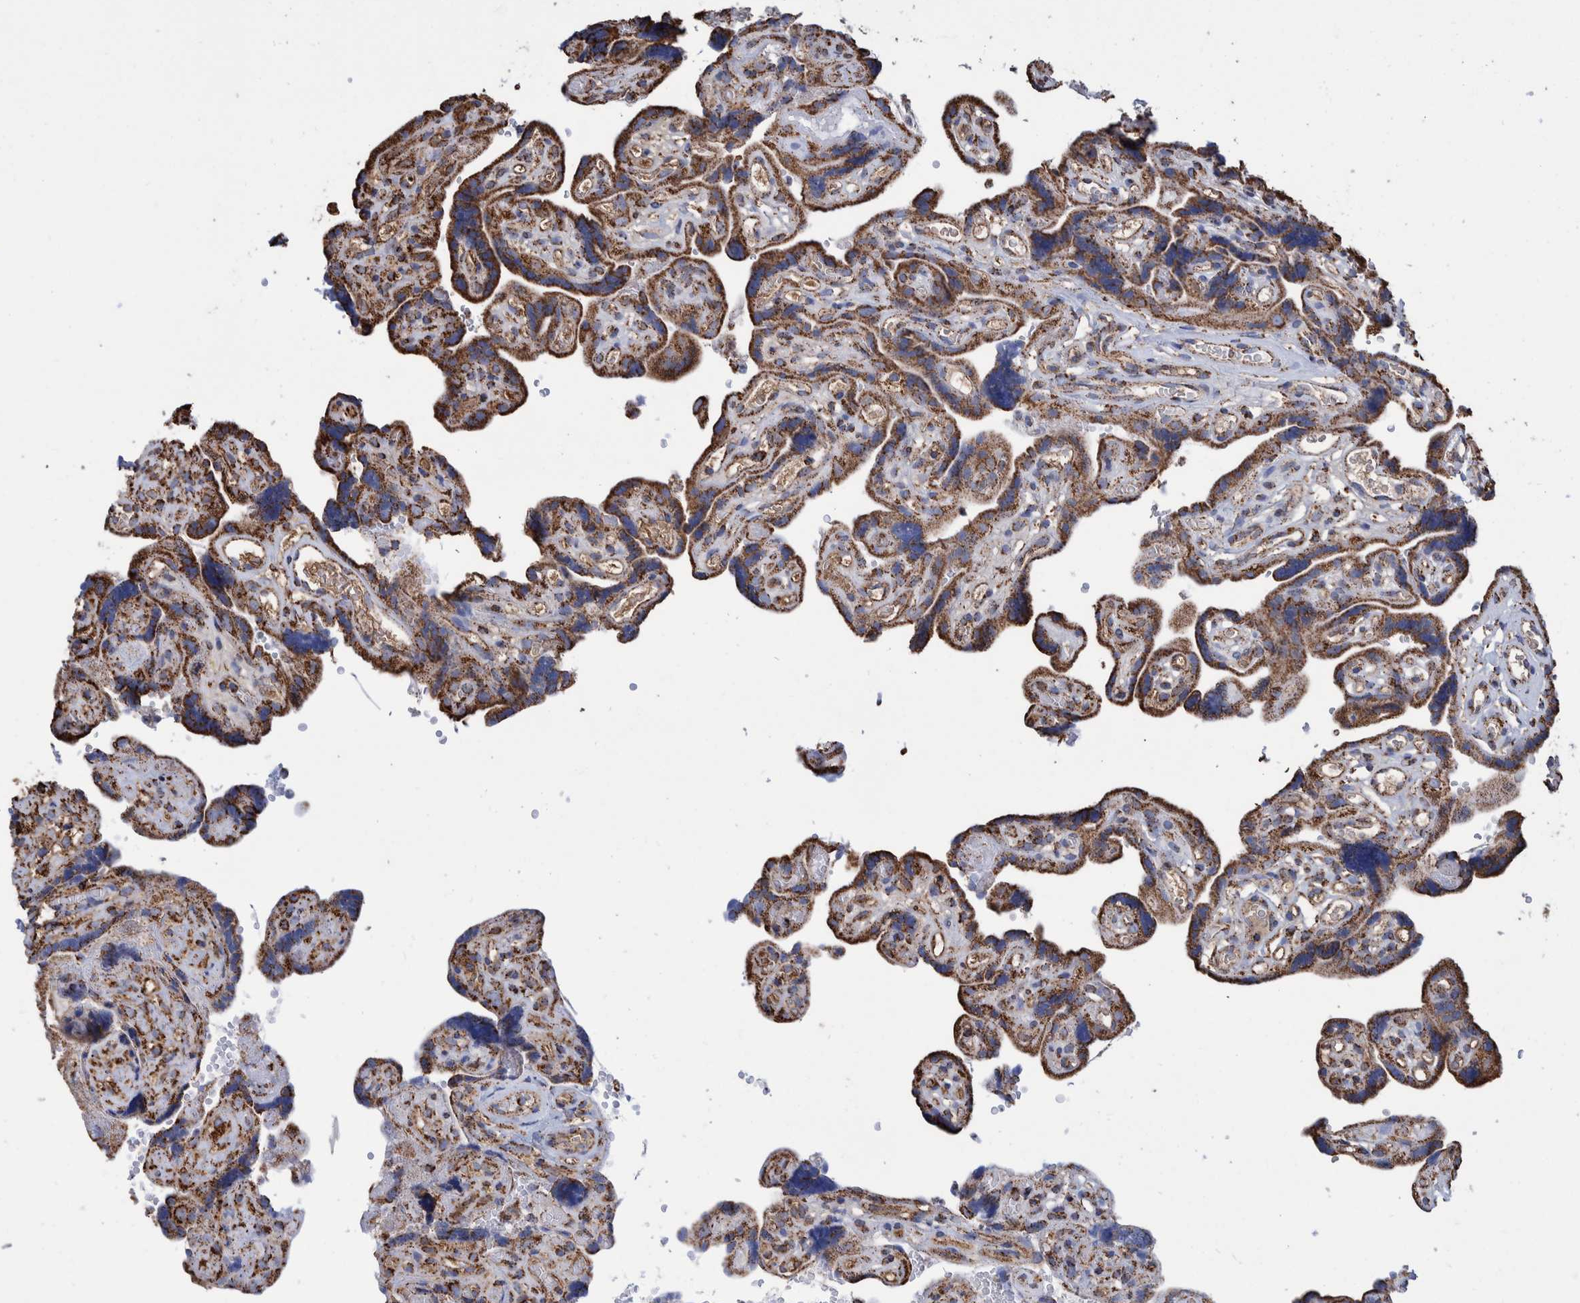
{"staining": {"intensity": "strong", "quantity": ">75%", "location": "cytoplasmic/membranous"}, "tissue": "placenta", "cell_type": "Decidual cells", "image_type": "normal", "snomed": [{"axis": "morphology", "description": "Normal tissue, NOS"}, {"axis": "topography", "description": "Placenta"}], "caption": "Immunohistochemical staining of benign placenta displays strong cytoplasmic/membranous protein expression in approximately >75% of decidual cells.", "gene": "VPS26C", "patient": {"sex": "female", "age": 30}}